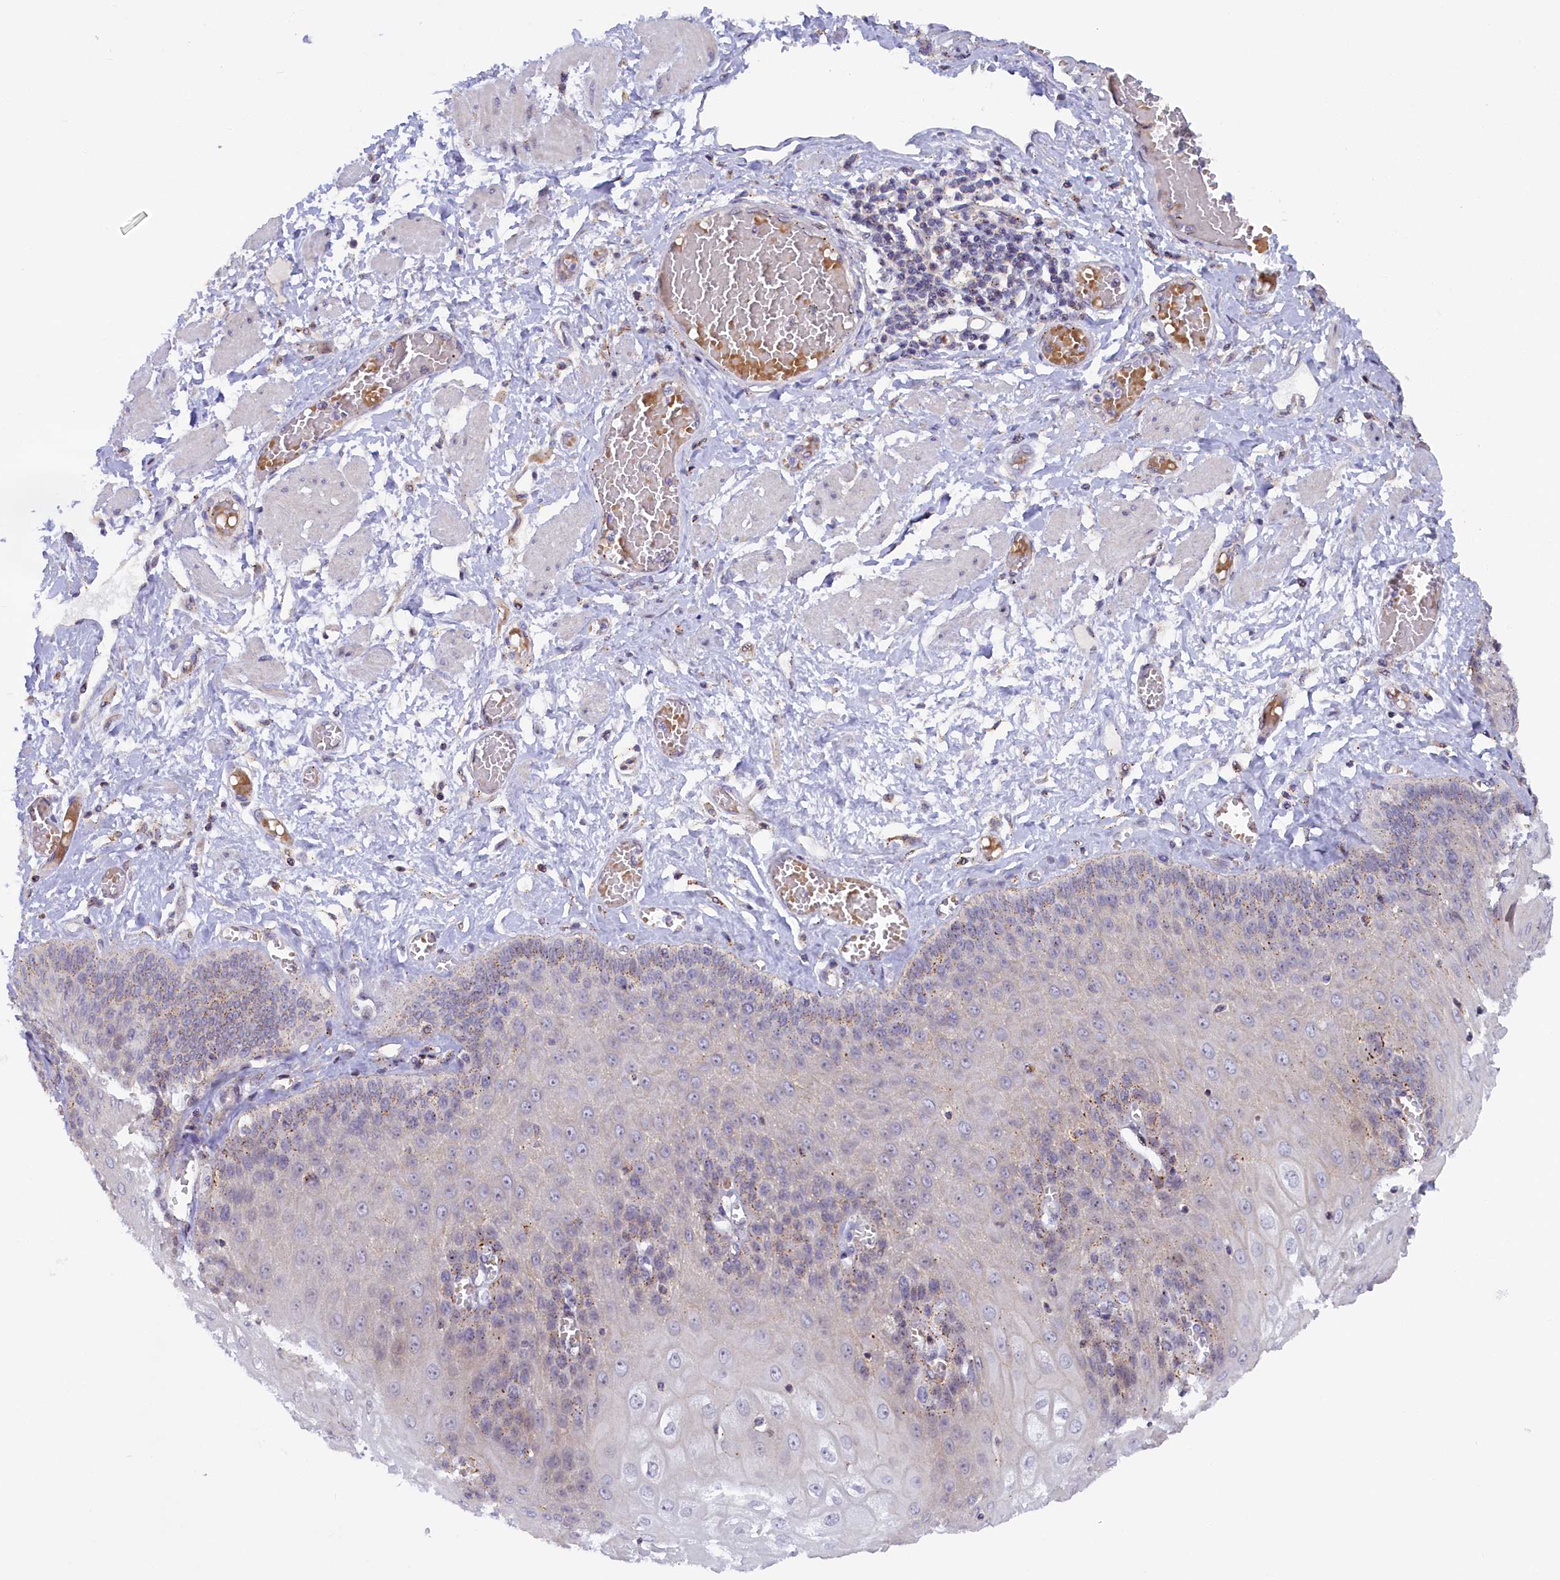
{"staining": {"intensity": "weak", "quantity": "<25%", "location": "cytoplasmic/membranous"}, "tissue": "esophagus", "cell_type": "Squamous epithelial cells", "image_type": "normal", "snomed": [{"axis": "morphology", "description": "Normal tissue, NOS"}, {"axis": "topography", "description": "Esophagus"}], "caption": "The photomicrograph displays no significant positivity in squamous epithelial cells of esophagus. The staining was performed using DAB (3,3'-diaminobenzidine) to visualize the protein expression in brown, while the nuclei were stained in blue with hematoxylin (Magnification: 20x).", "gene": "HYKK", "patient": {"sex": "male", "age": 60}}